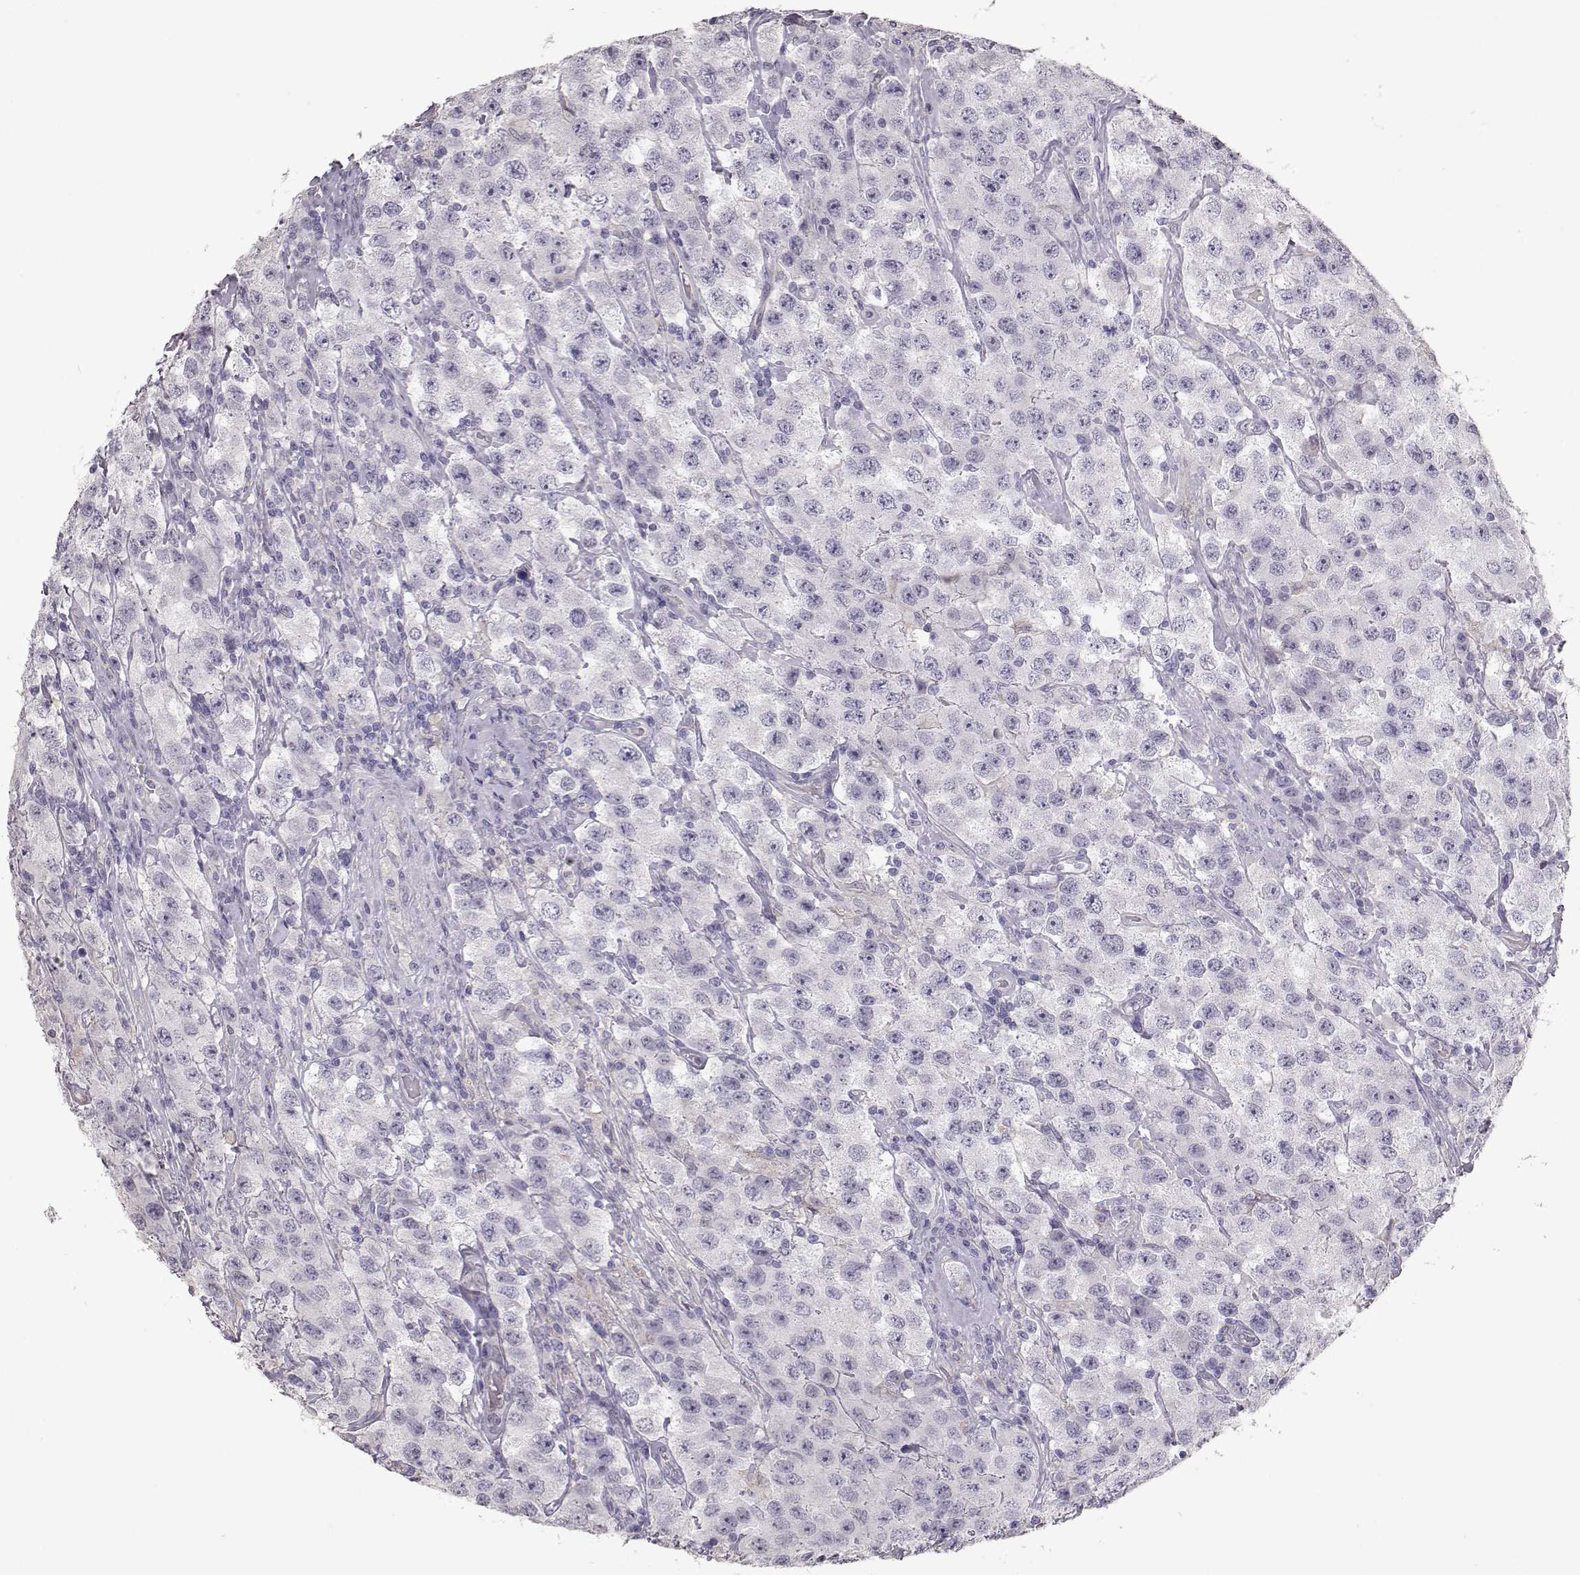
{"staining": {"intensity": "negative", "quantity": "none", "location": "none"}, "tissue": "testis cancer", "cell_type": "Tumor cells", "image_type": "cancer", "snomed": [{"axis": "morphology", "description": "Seminoma, NOS"}, {"axis": "topography", "description": "Testis"}], "caption": "An immunohistochemistry (IHC) histopathology image of testis cancer (seminoma) is shown. There is no staining in tumor cells of testis cancer (seminoma).", "gene": "SLC18A1", "patient": {"sex": "male", "age": 52}}